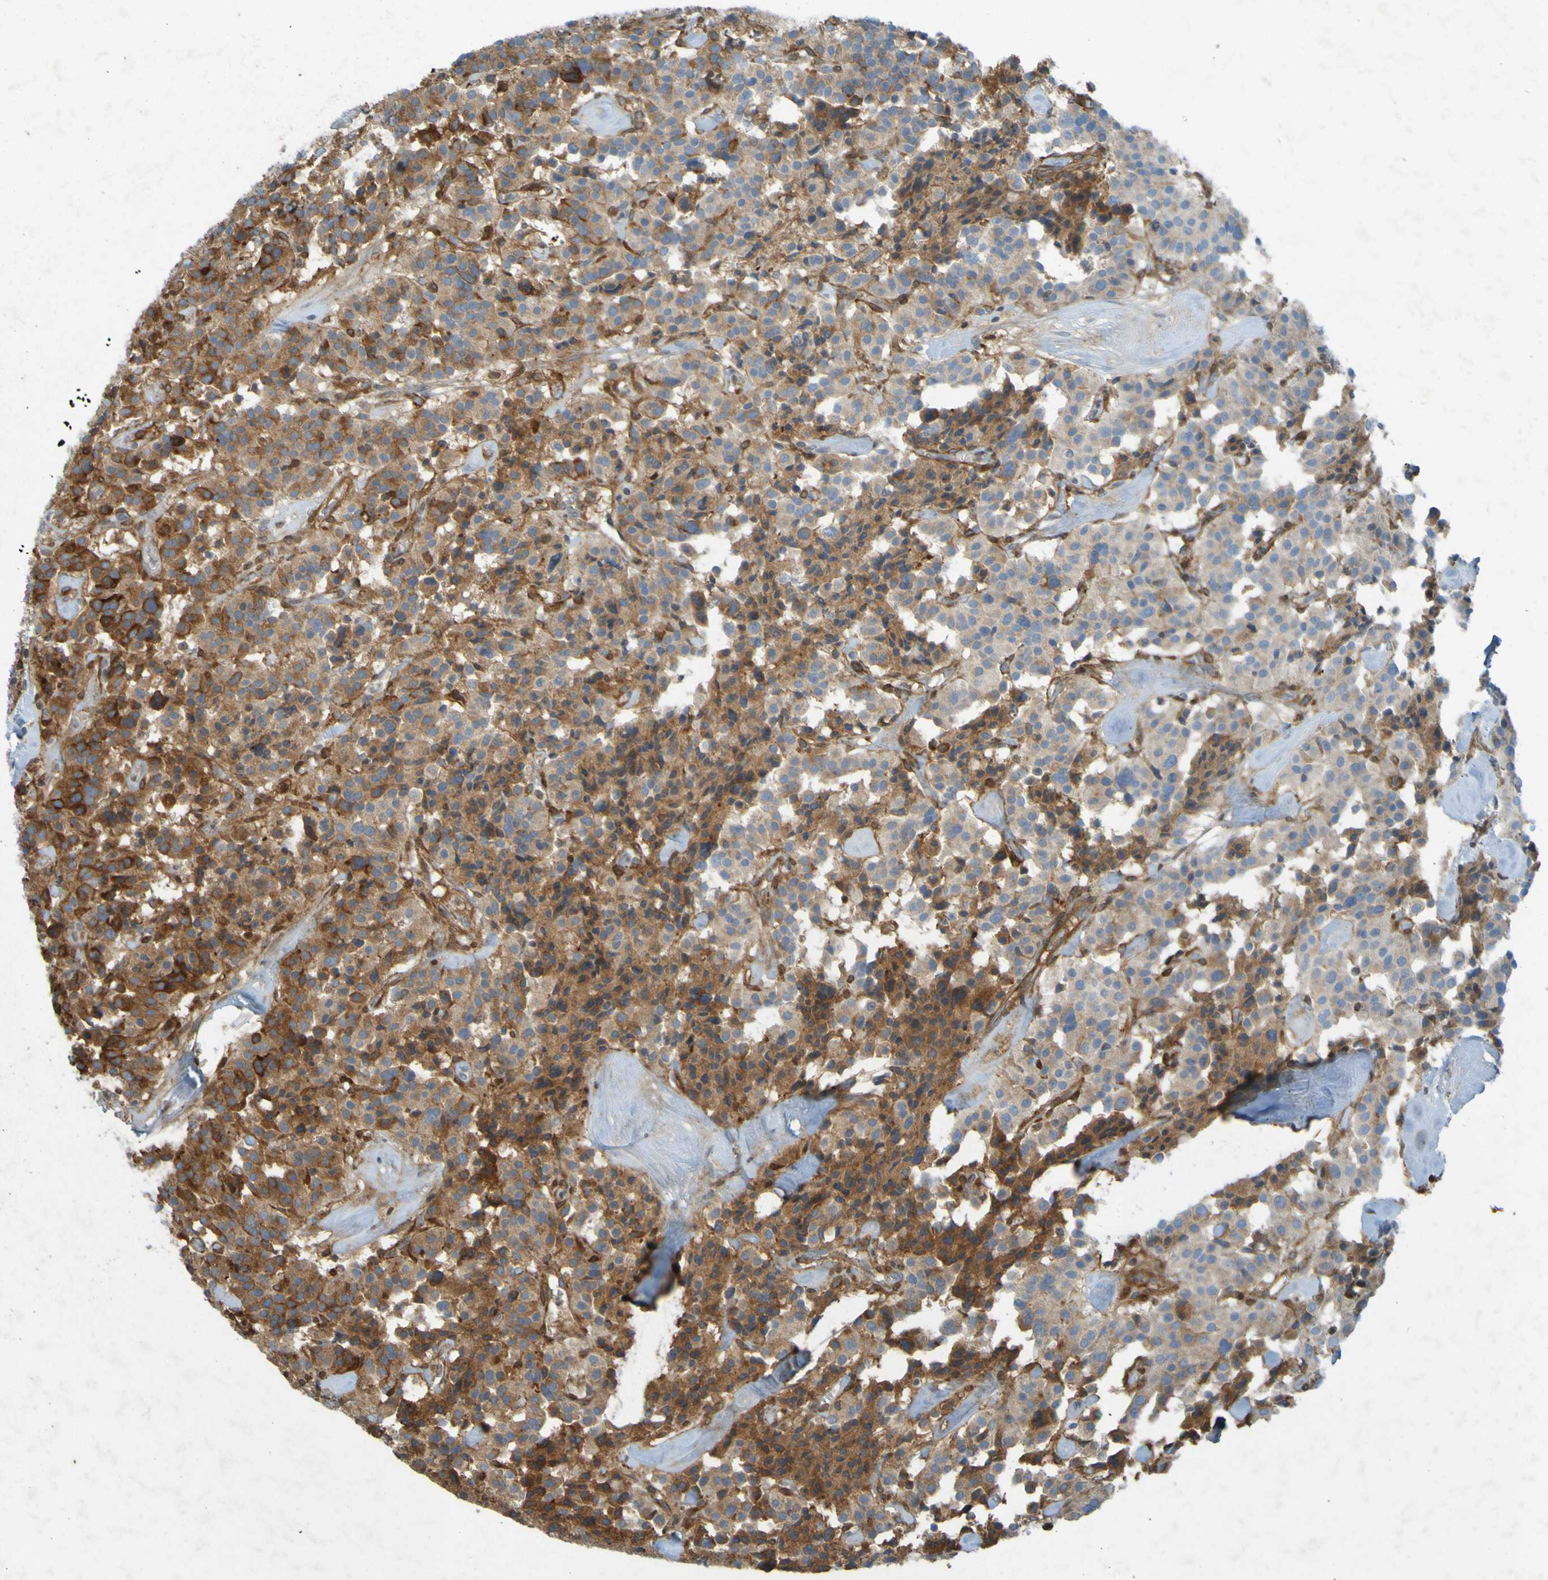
{"staining": {"intensity": "moderate", "quantity": ">75%", "location": "cytoplasmic/membranous"}, "tissue": "carcinoid", "cell_type": "Tumor cells", "image_type": "cancer", "snomed": [{"axis": "morphology", "description": "Carcinoid, malignant, NOS"}, {"axis": "topography", "description": "Lung"}], "caption": "This image demonstrates immunohistochemistry staining of human carcinoid (malignant), with medium moderate cytoplasmic/membranous staining in about >75% of tumor cells.", "gene": "GUCY1A1", "patient": {"sex": "male", "age": 30}}